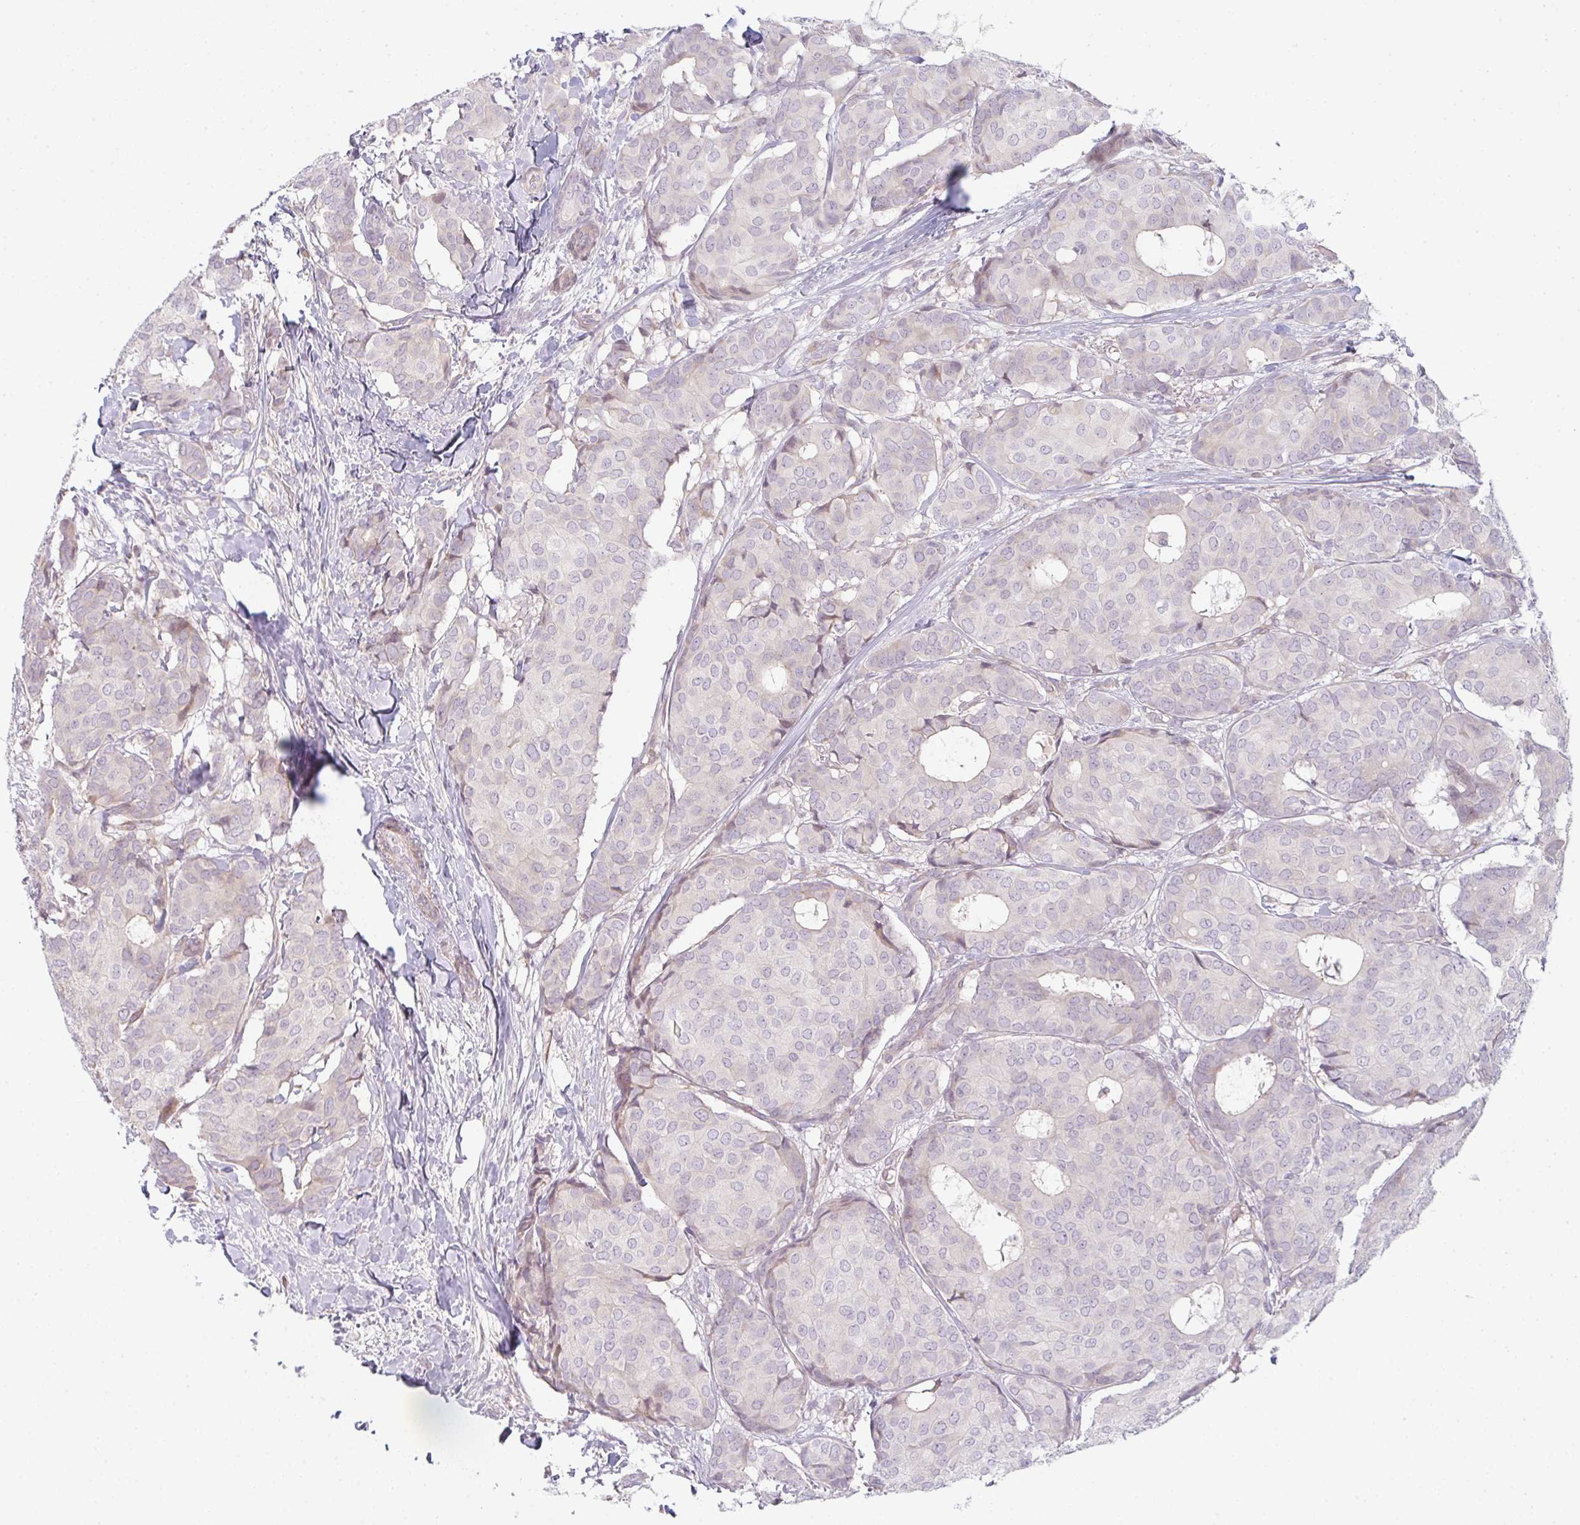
{"staining": {"intensity": "negative", "quantity": "none", "location": "none"}, "tissue": "breast cancer", "cell_type": "Tumor cells", "image_type": "cancer", "snomed": [{"axis": "morphology", "description": "Duct carcinoma"}, {"axis": "topography", "description": "Breast"}], "caption": "High magnification brightfield microscopy of breast invasive ductal carcinoma stained with DAB (brown) and counterstained with hematoxylin (blue): tumor cells show no significant expression. The staining is performed using DAB brown chromogen with nuclei counter-stained in using hematoxylin.", "gene": "TMEM237", "patient": {"sex": "female", "age": 75}}